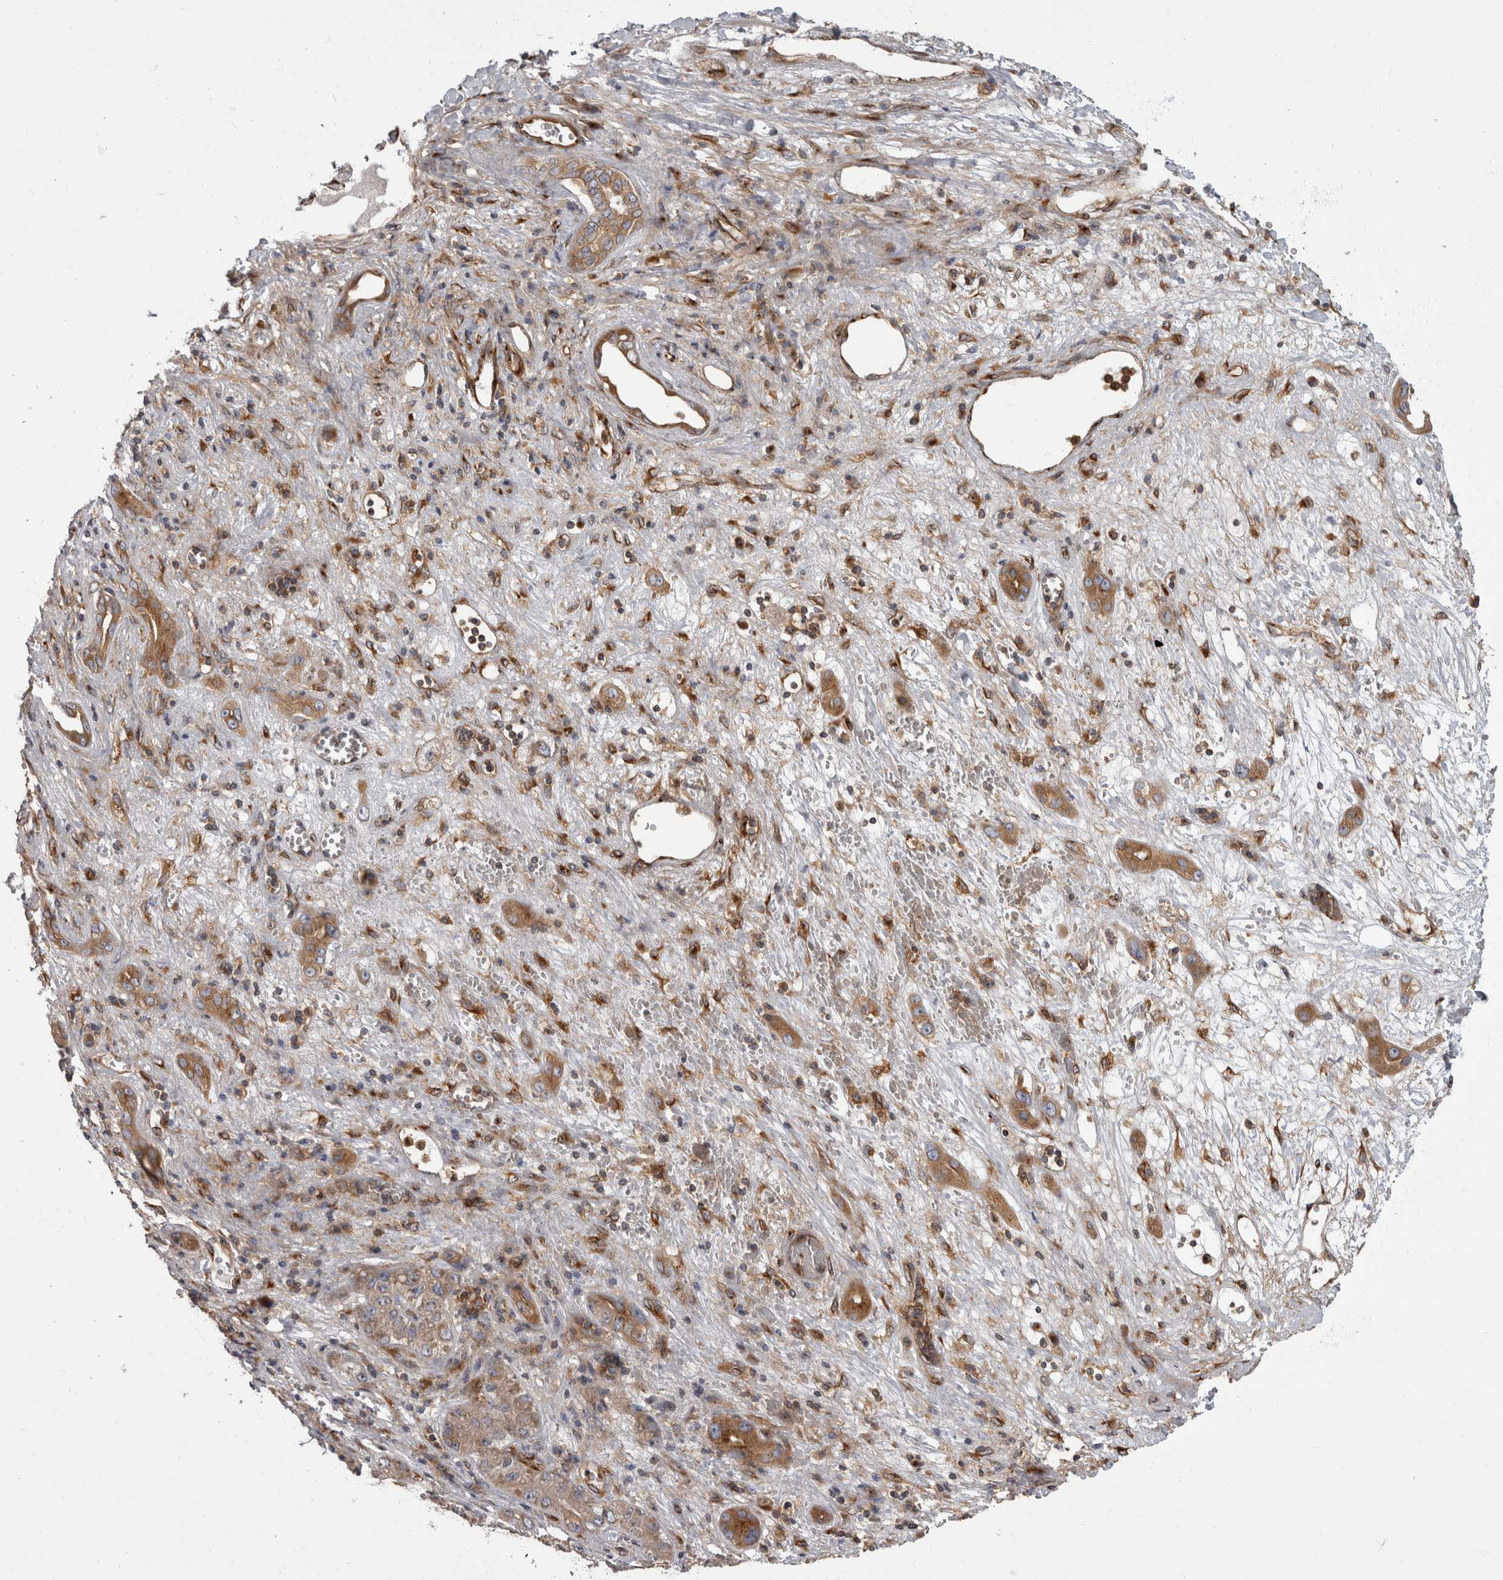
{"staining": {"intensity": "moderate", "quantity": ">75%", "location": "cytoplasmic/membranous"}, "tissue": "liver cancer", "cell_type": "Tumor cells", "image_type": "cancer", "snomed": [{"axis": "morphology", "description": "Carcinoma, Hepatocellular, NOS"}, {"axis": "topography", "description": "Liver"}], "caption": "IHC image of human liver cancer stained for a protein (brown), which reveals medium levels of moderate cytoplasmic/membranous expression in approximately >75% of tumor cells.", "gene": "HOOK3", "patient": {"sex": "female", "age": 73}}